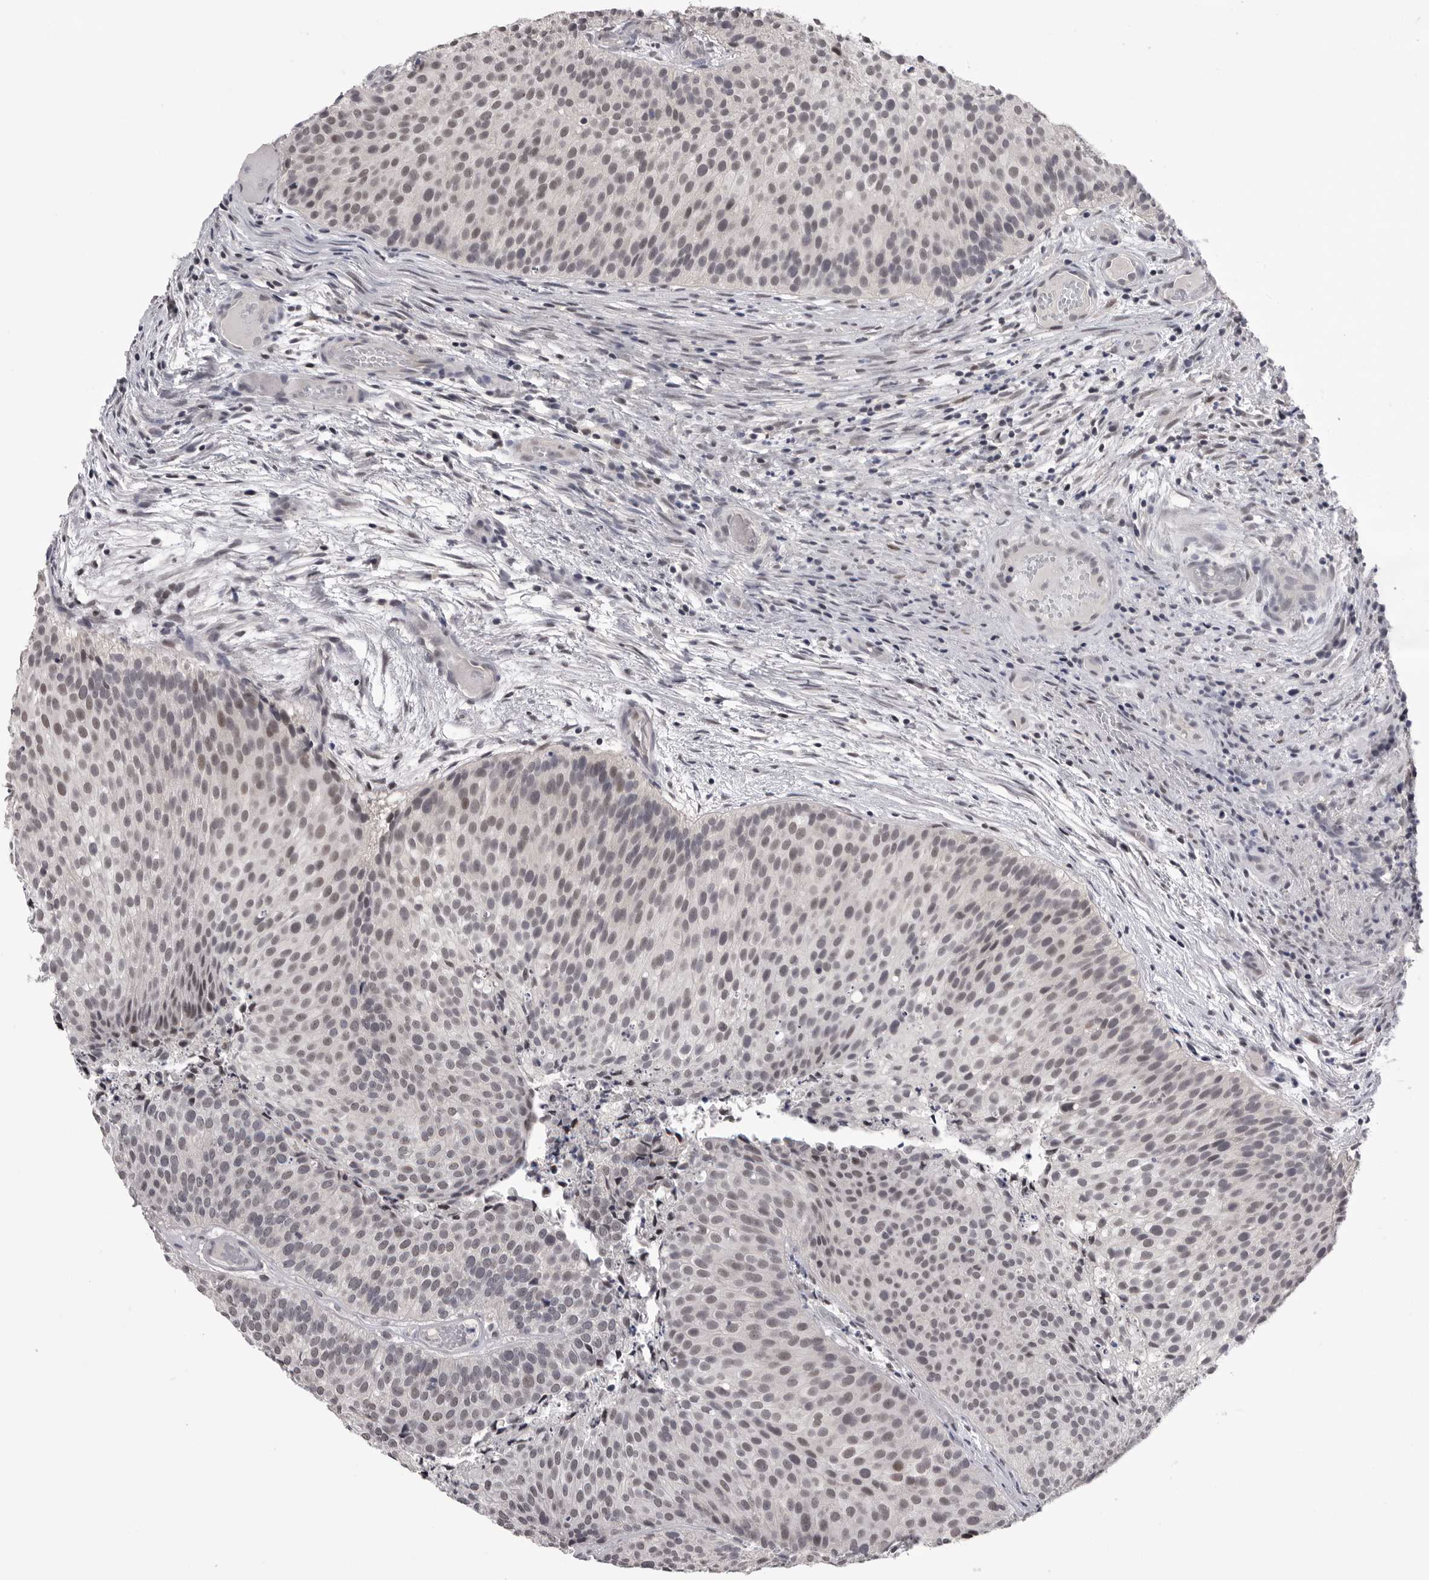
{"staining": {"intensity": "weak", "quantity": ">75%", "location": "nuclear"}, "tissue": "urothelial cancer", "cell_type": "Tumor cells", "image_type": "cancer", "snomed": [{"axis": "morphology", "description": "Urothelial carcinoma, Low grade"}, {"axis": "topography", "description": "Urinary bladder"}], "caption": "The photomicrograph displays a brown stain indicating the presence of a protein in the nuclear of tumor cells in urothelial carcinoma (low-grade).", "gene": "DLG2", "patient": {"sex": "male", "age": 86}}